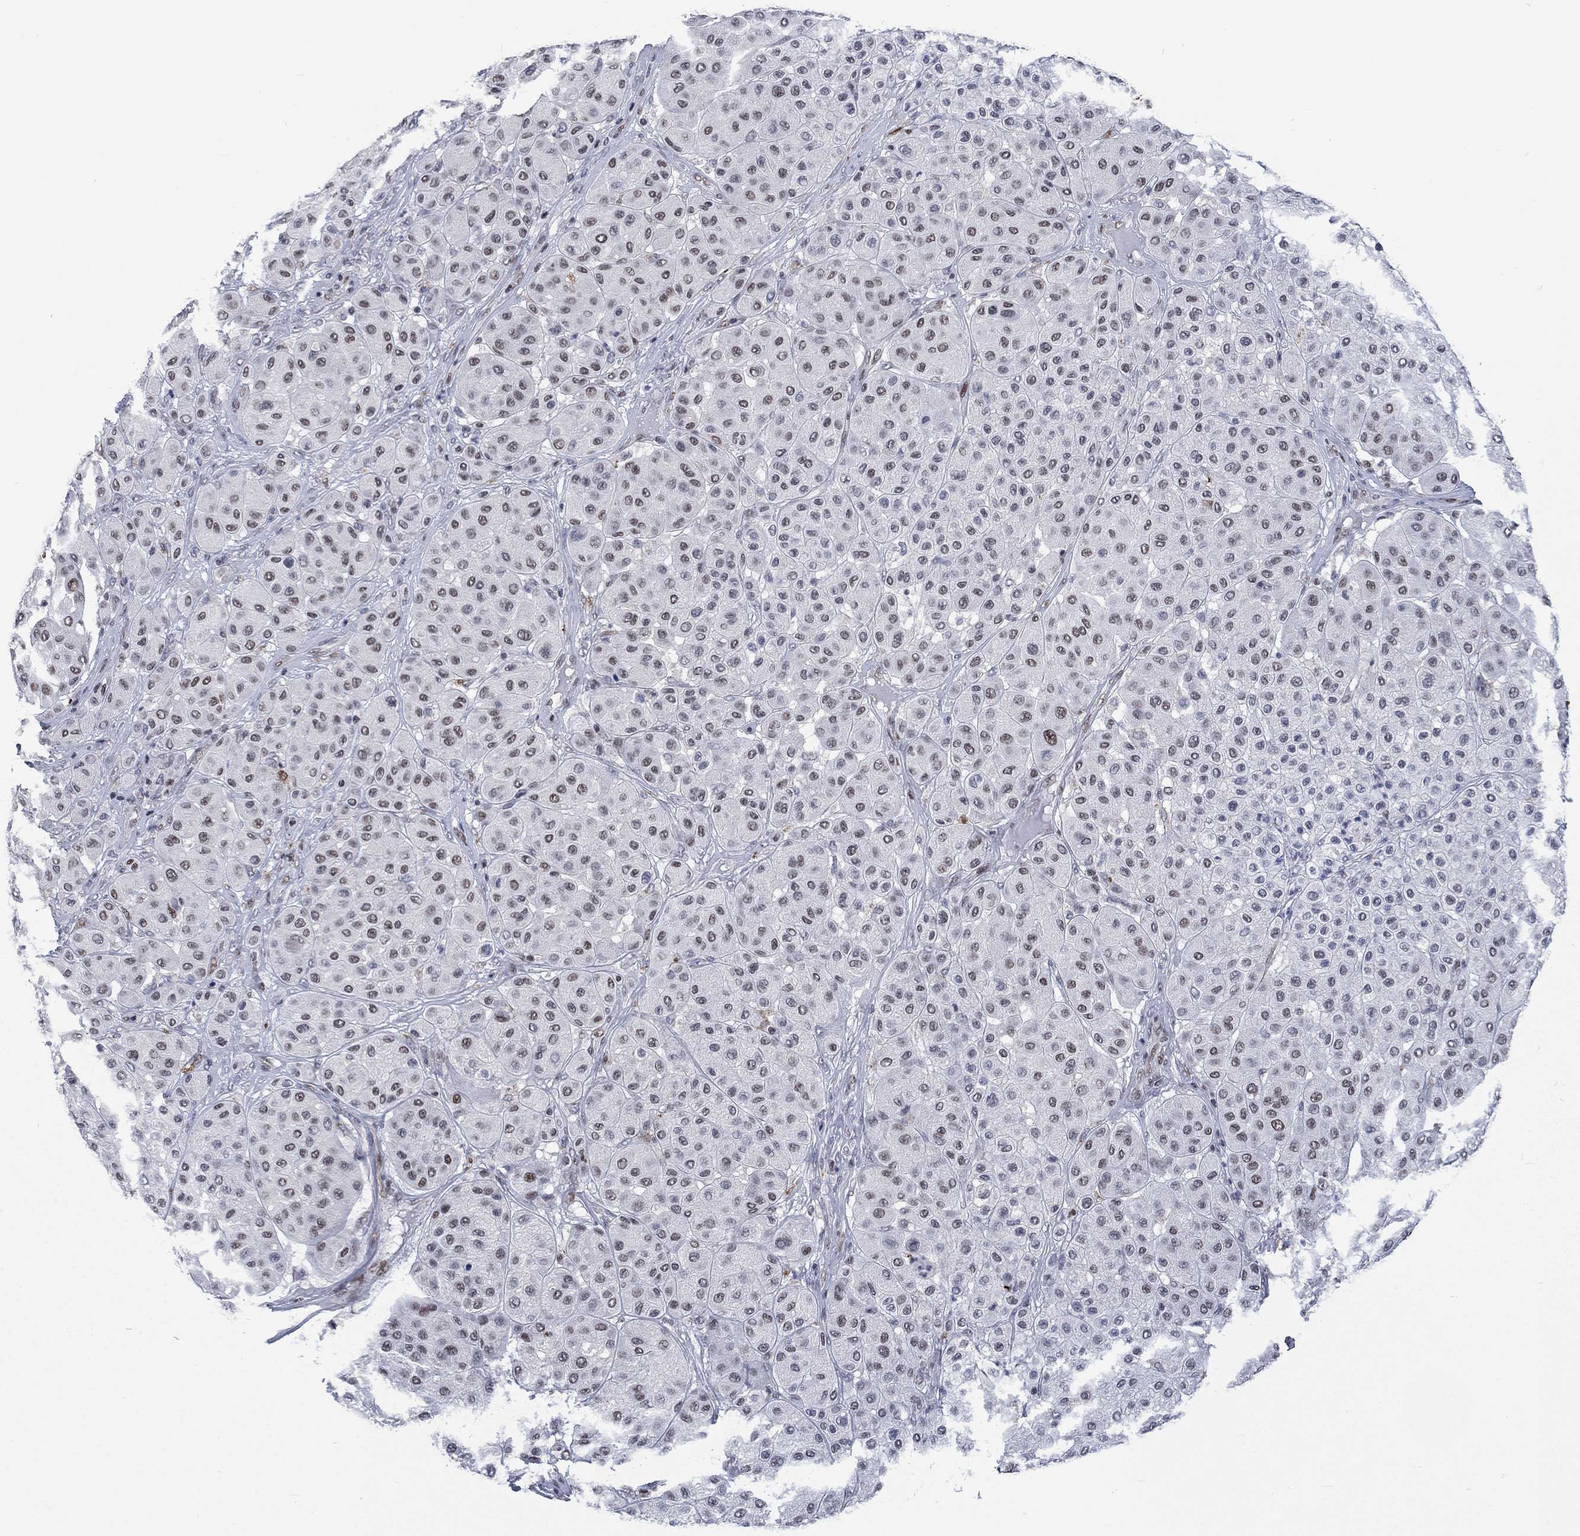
{"staining": {"intensity": "moderate", "quantity": "<25%", "location": "nuclear"}, "tissue": "melanoma", "cell_type": "Tumor cells", "image_type": "cancer", "snomed": [{"axis": "morphology", "description": "Malignant melanoma, Metastatic site"}, {"axis": "topography", "description": "Smooth muscle"}], "caption": "This is a histology image of IHC staining of melanoma, which shows moderate positivity in the nuclear of tumor cells.", "gene": "HCFC1", "patient": {"sex": "male", "age": 41}}